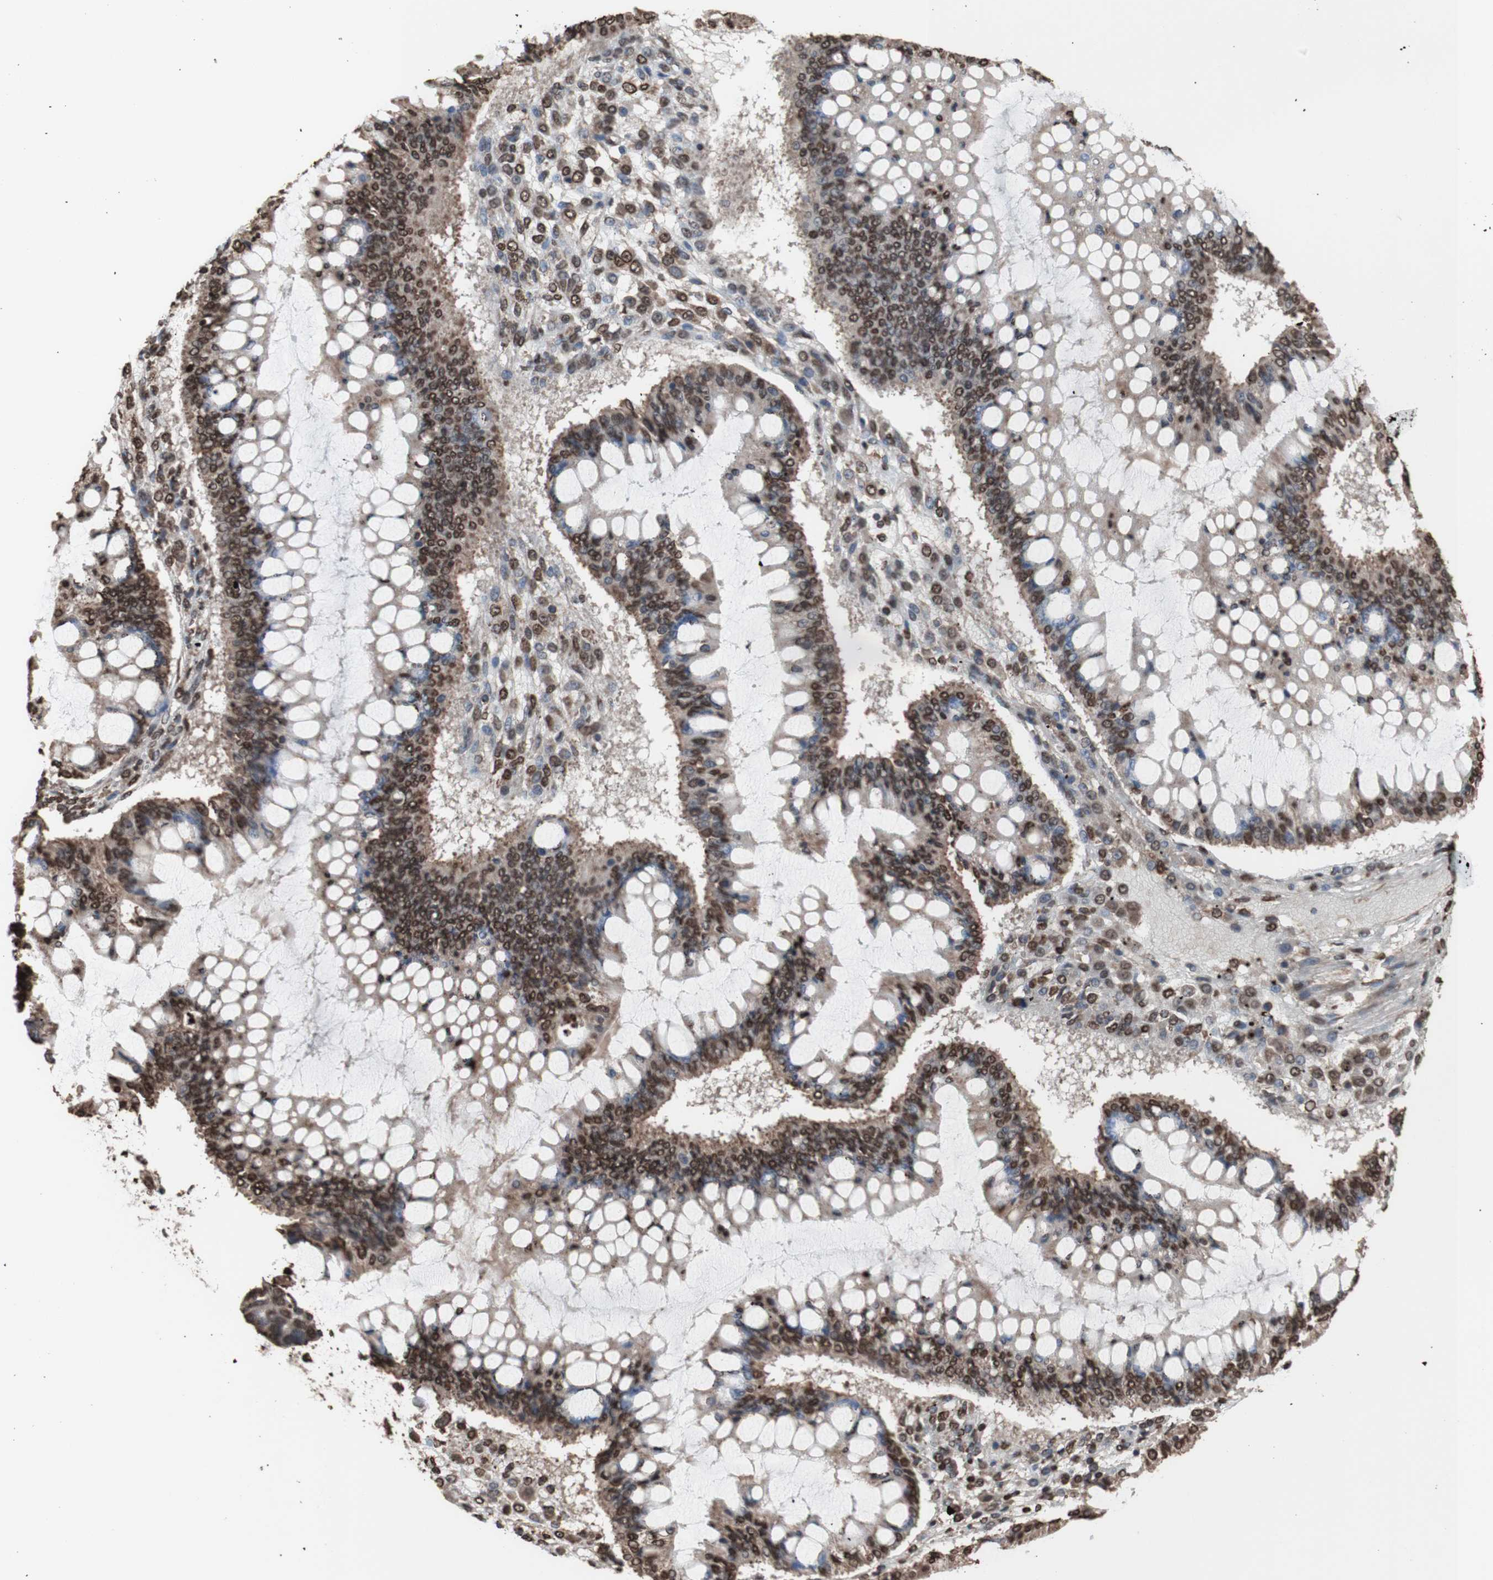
{"staining": {"intensity": "moderate", "quantity": ">75%", "location": "nuclear"}, "tissue": "ovarian cancer", "cell_type": "Tumor cells", "image_type": "cancer", "snomed": [{"axis": "morphology", "description": "Cystadenocarcinoma, mucinous, NOS"}, {"axis": "topography", "description": "Ovary"}], "caption": "Protein staining of ovarian mucinous cystadenocarcinoma tissue demonstrates moderate nuclear positivity in approximately >75% of tumor cells.", "gene": "SNAI2", "patient": {"sex": "female", "age": 73}}